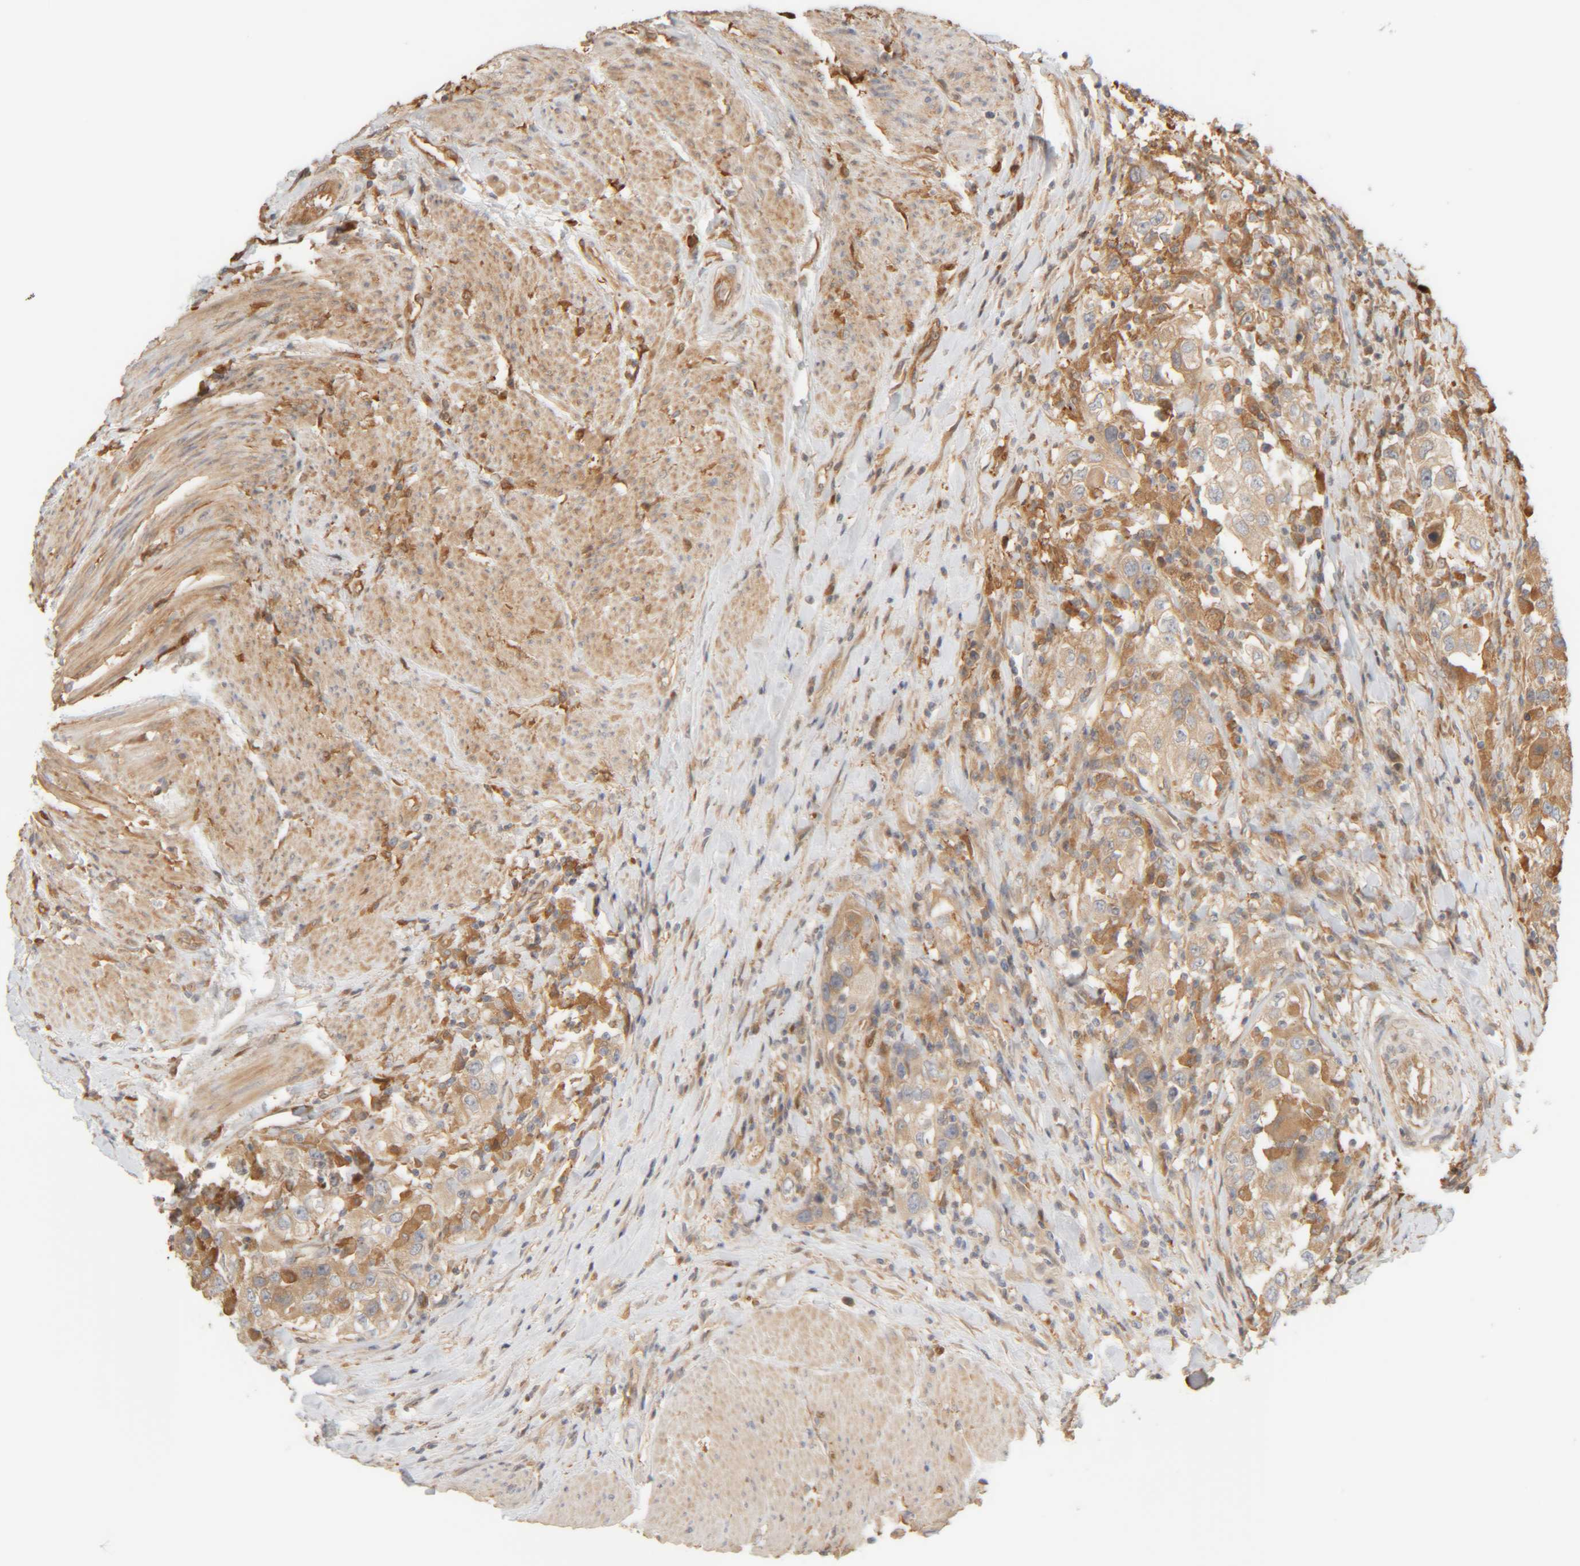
{"staining": {"intensity": "moderate", "quantity": ">75%", "location": "cytoplasmic/membranous"}, "tissue": "urothelial cancer", "cell_type": "Tumor cells", "image_type": "cancer", "snomed": [{"axis": "morphology", "description": "Urothelial carcinoma, High grade"}, {"axis": "topography", "description": "Urinary bladder"}], "caption": "Human high-grade urothelial carcinoma stained with a protein marker shows moderate staining in tumor cells.", "gene": "TMEM192", "patient": {"sex": "female", "age": 80}}